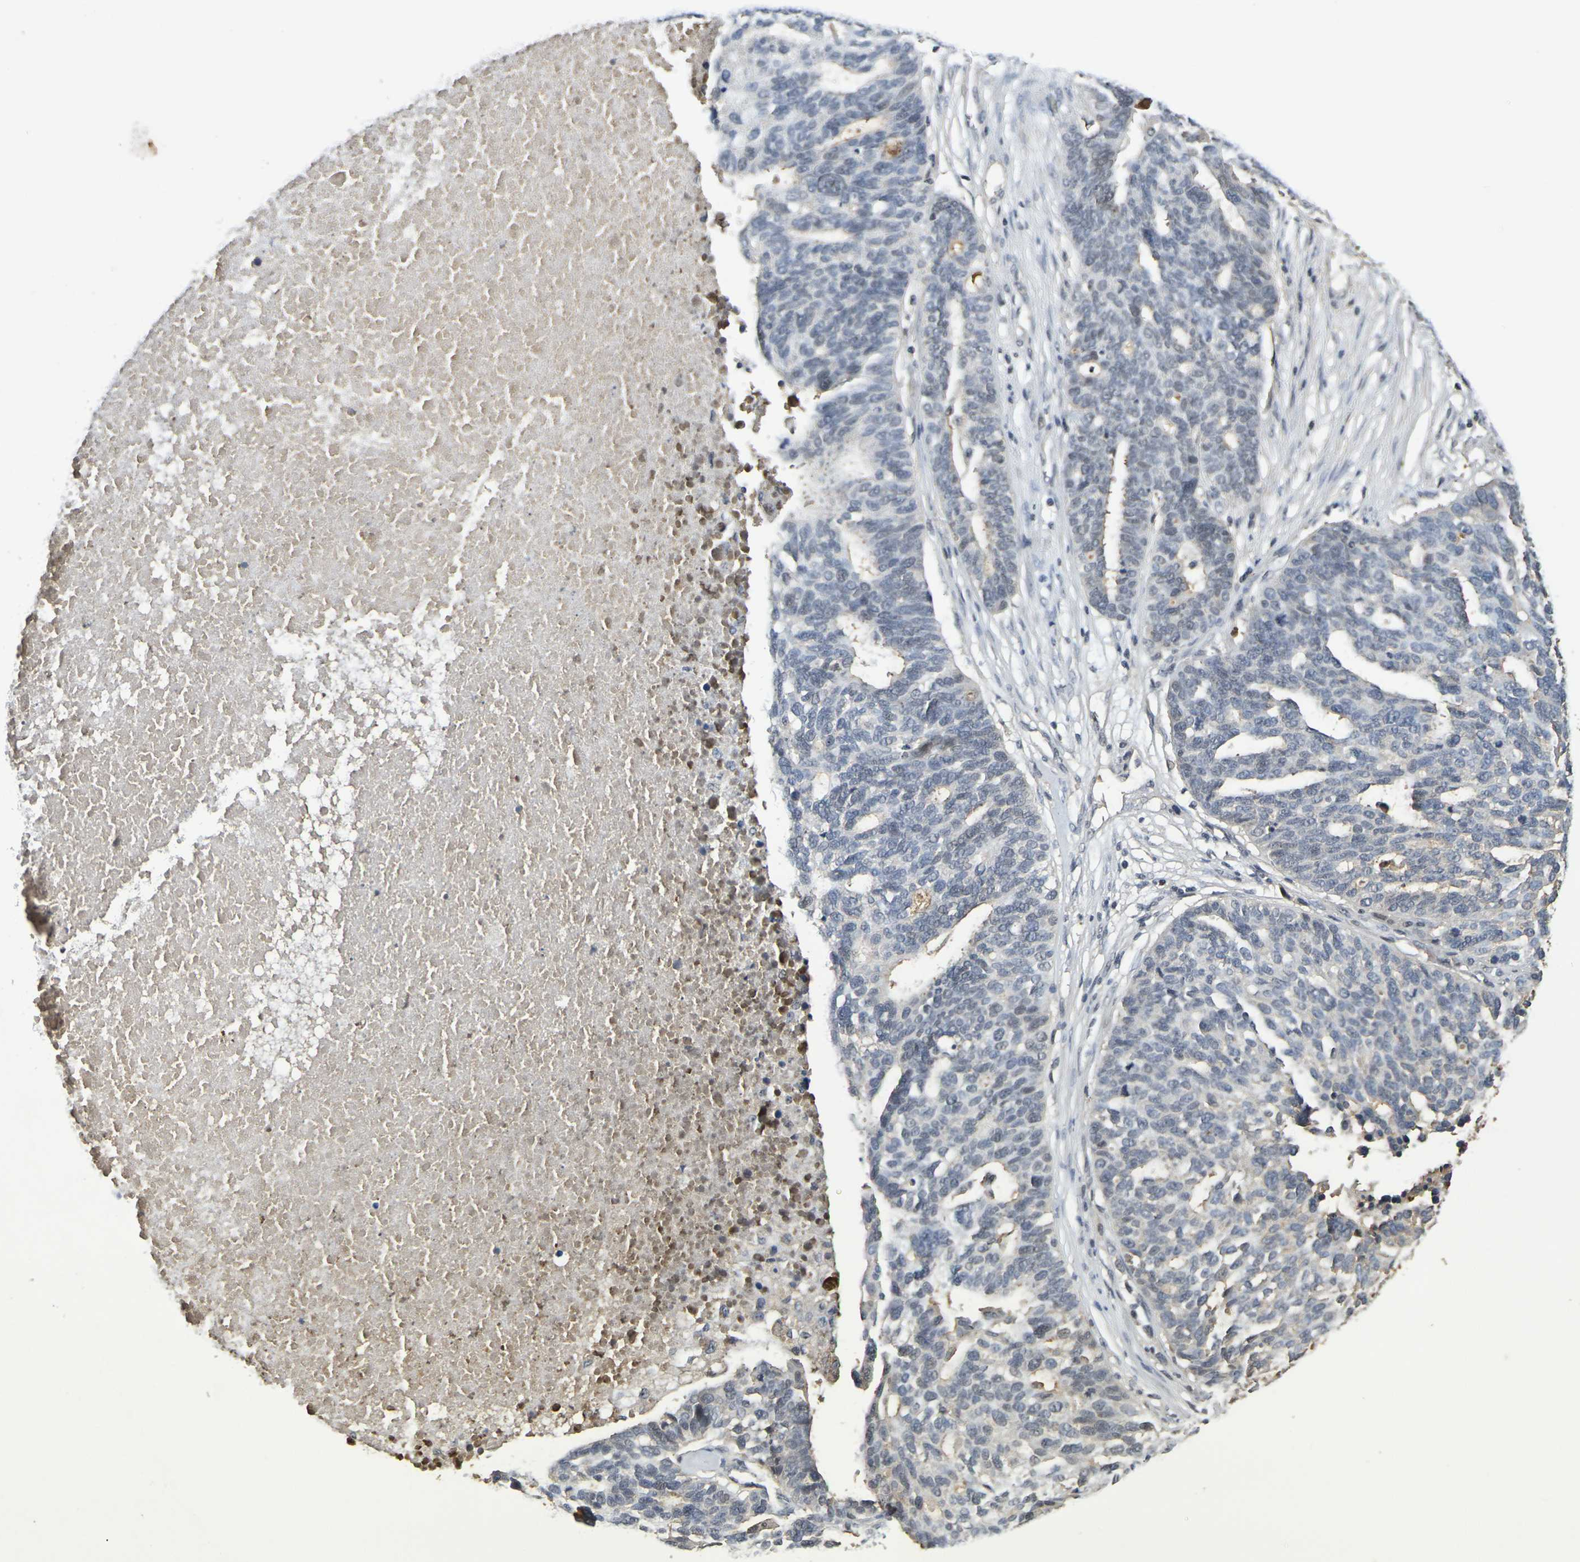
{"staining": {"intensity": "weak", "quantity": "<25%", "location": "nuclear"}, "tissue": "ovarian cancer", "cell_type": "Tumor cells", "image_type": "cancer", "snomed": [{"axis": "morphology", "description": "Cystadenocarcinoma, serous, NOS"}, {"axis": "topography", "description": "Ovary"}], "caption": "Ovarian cancer (serous cystadenocarcinoma) was stained to show a protein in brown. There is no significant staining in tumor cells.", "gene": "TERF2", "patient": {"sex": "female", "age": 59}}